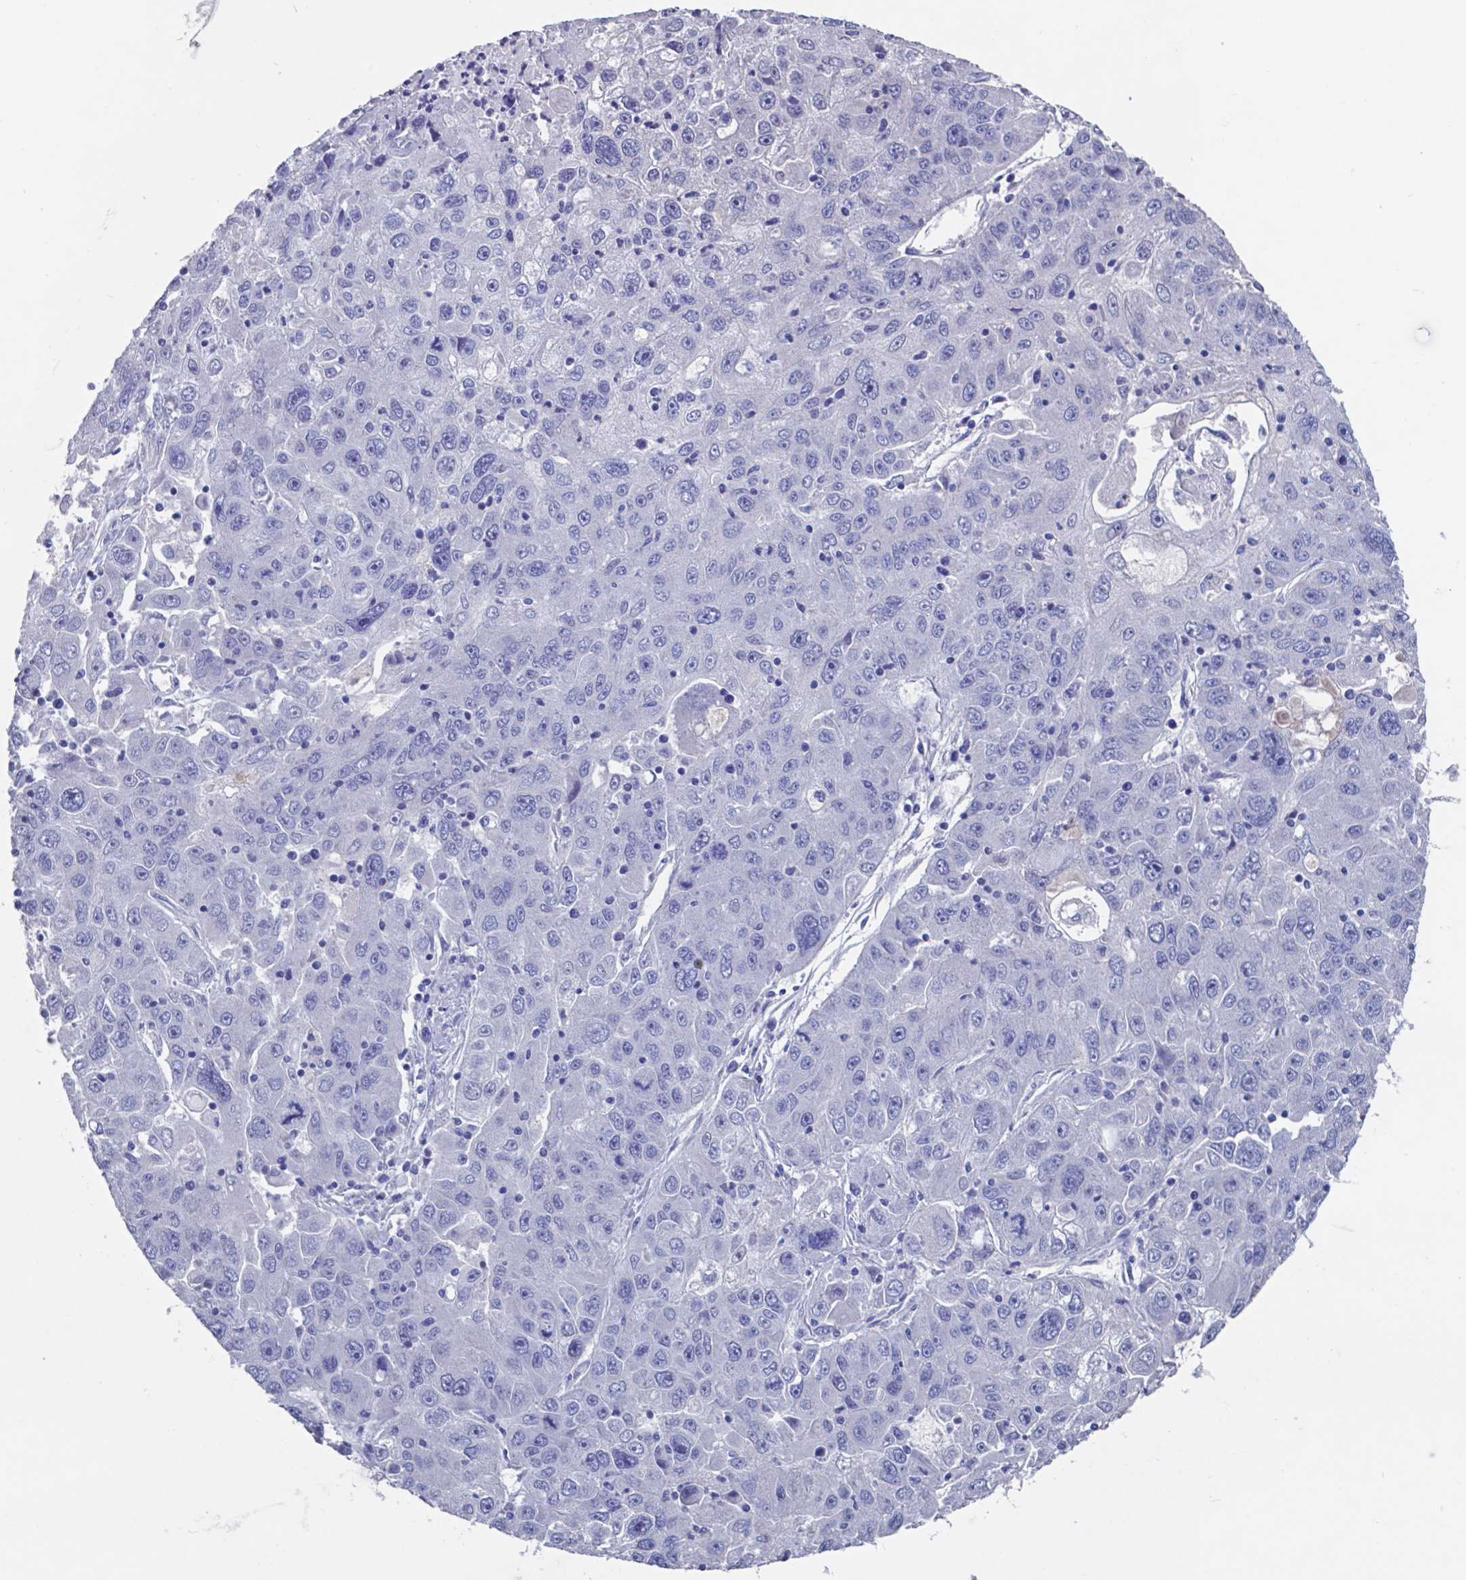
{"staining": {"intensity": "negative", "quantity": "none", "location": "none"}, "tissue": "stomach cancer", "cell_type": "Tumor cells", "image_type": "cancer", "snomed": [{"axis": "morphology", "description": "Adenocarcinoma, NOS"}, {"axis": "topography", "description": "Stomach"}], "caption": "A photomicrograph of stomach cancer stained for a protein reveals no brown staining in tumor cells.", "gene": "TTR", "patient": {"sex": "male", "age": 56}}